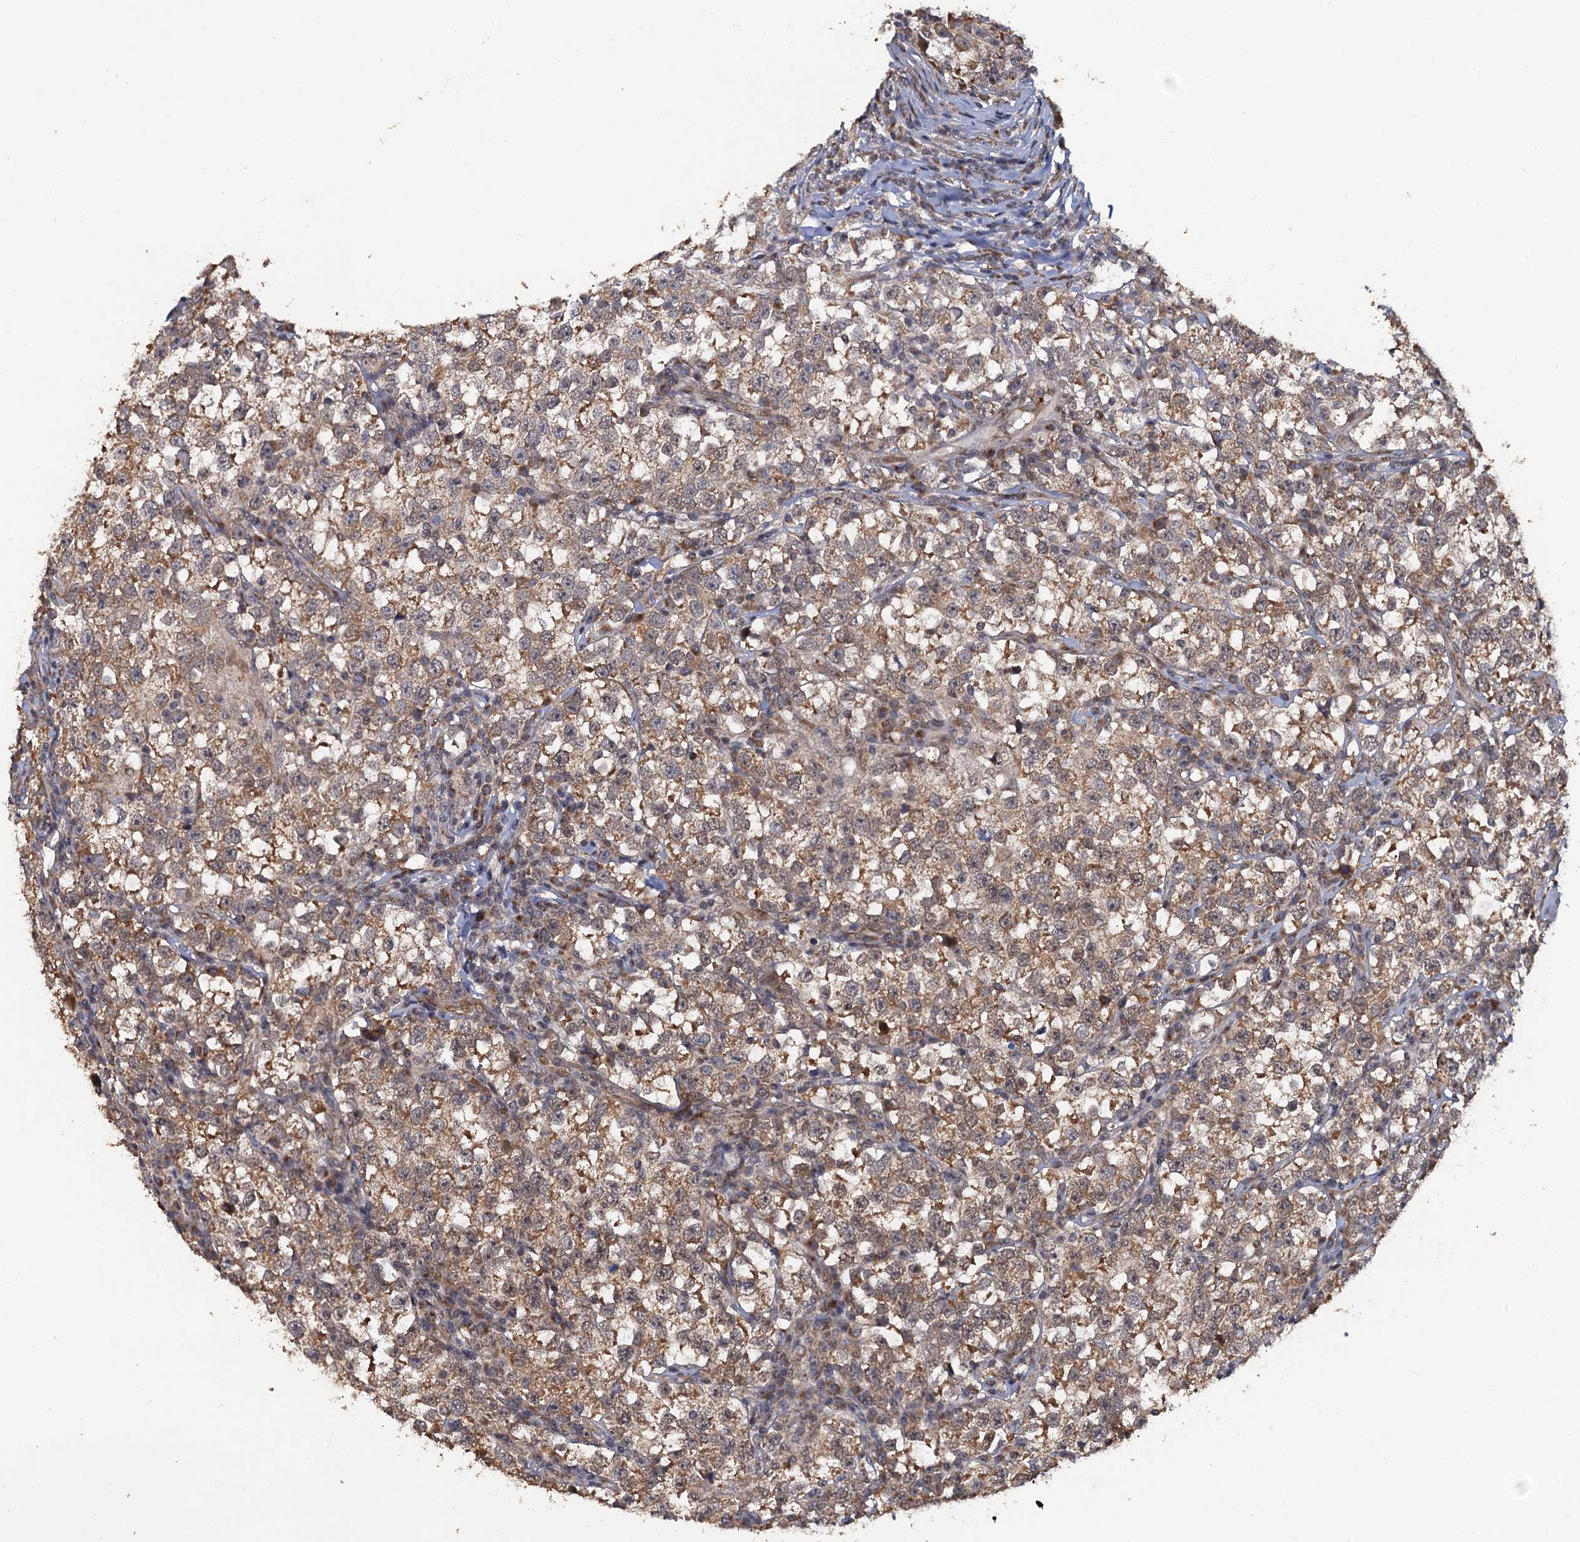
{"staining": {"intensity": "moderate", "quantity": ">75%", "location": "cytoplasmic/membranous"}, "tissue": "testis cancer", "cell_type": "Tumor cells", "image_type": "cancer", "snomed": [{"axis": "morphology", "description": "Normal tissue, NOS"}, {"axis": "morphology", "description": "Seminoma, NOS"}, {"axis": "topography", "description": "Testis"}], "caption": "A histopathology image showing moderate cytoplasmic/membranous staining in about >75% of tumor cells in testis cancer (seminoma), as visualized by brown immunohistochemical staining.", "gene": "LRRC63", "patient": {"sex": "male", "age": 43}}